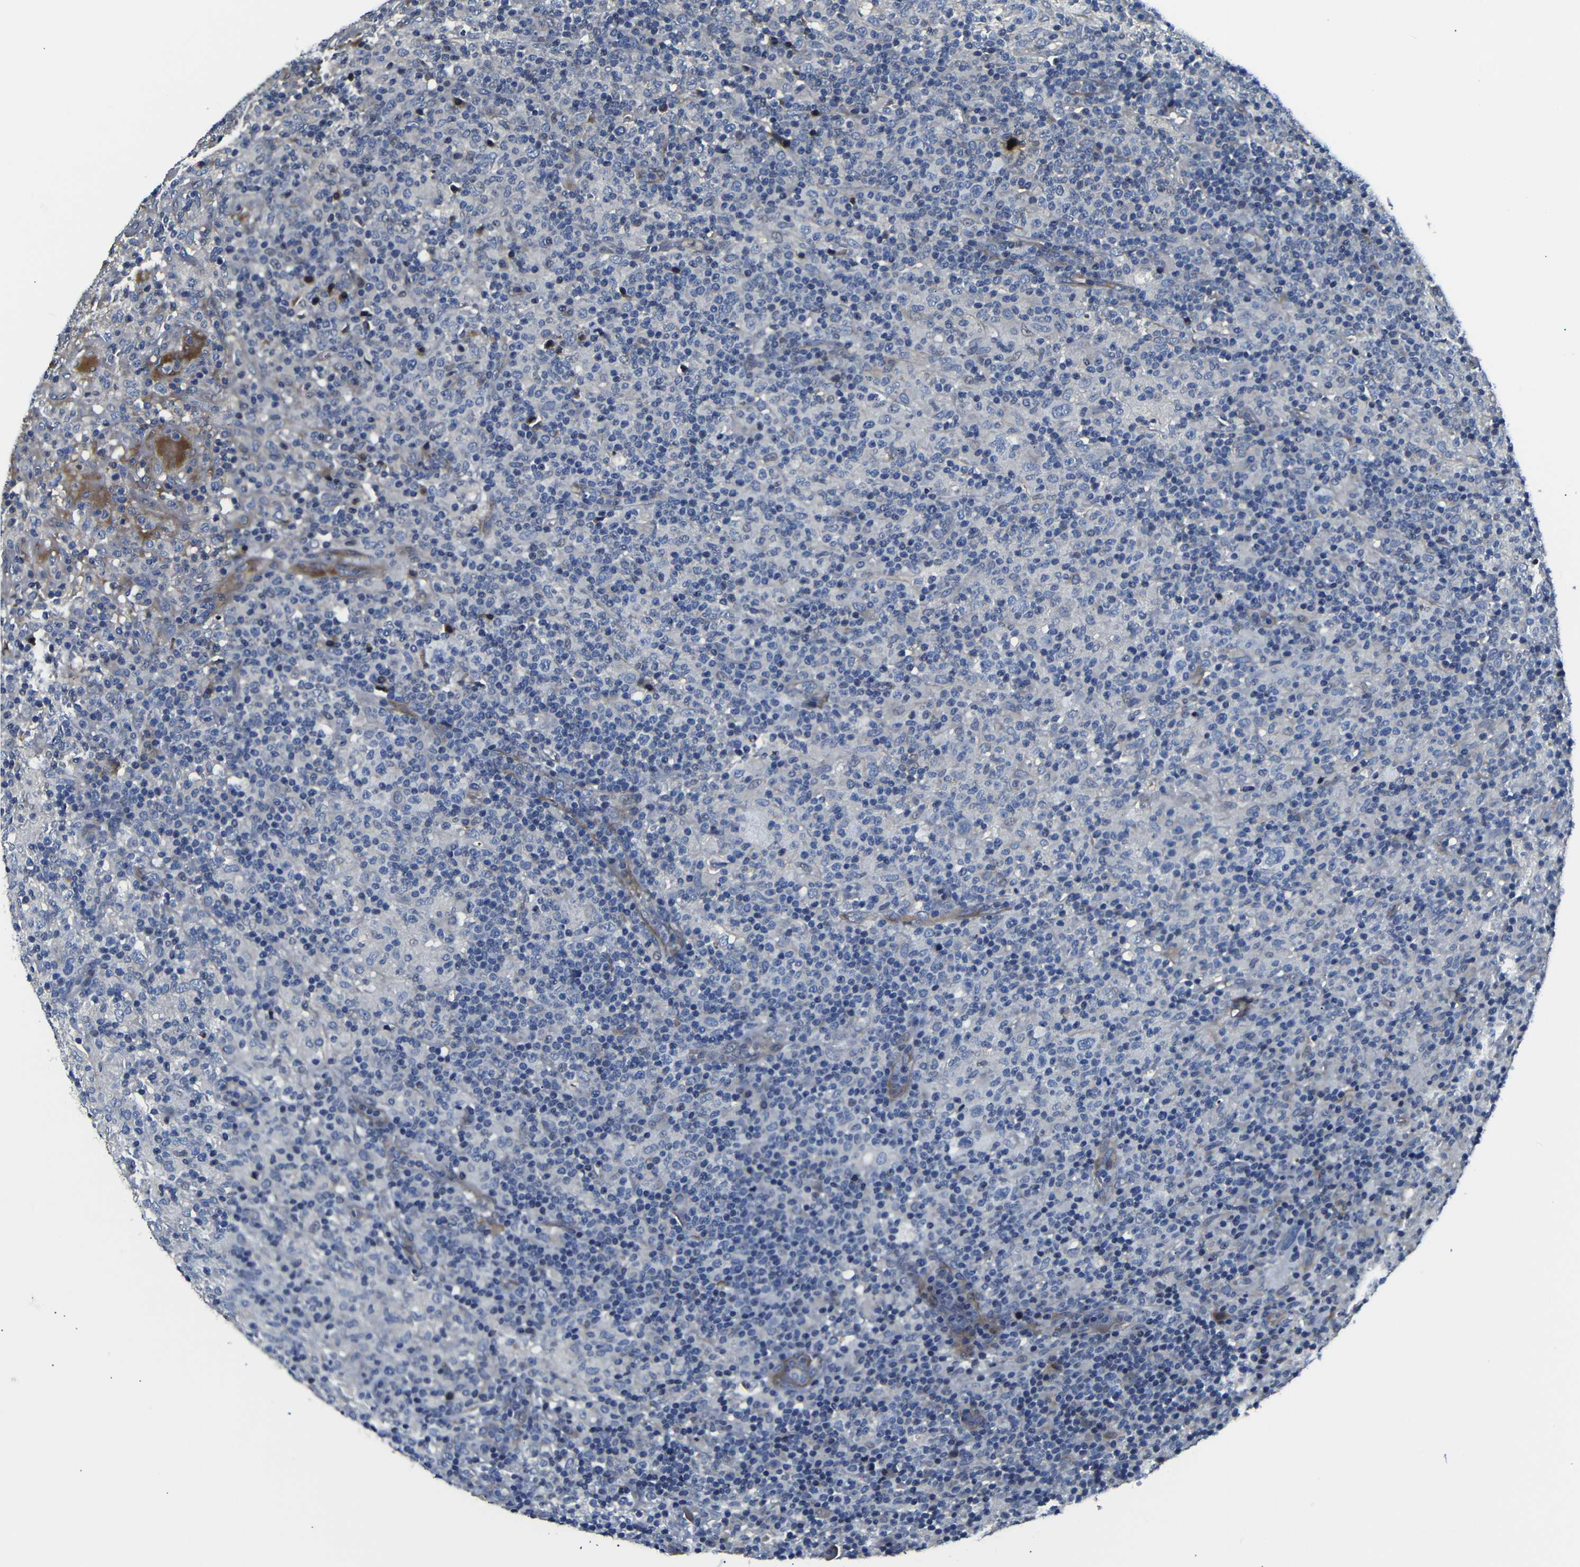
{"staining": {"intensity": "negative", "quantity": "none", "location": "none"}, "tissue": "lymphoma", "cell_type": "Tumor cells", "image_type": "cancer", "snomed": [{"axis": "morphology", "description": "Hodgkin's disease, NOS"}, {"axis": "topography", "description": "Lymph node"}], "caption": "This is a photomicrograph of immunohistochemistry (IHC) staining of lymphoma, which shows no staining in tumor cells. (DAB IHC, high magnification).", "gene": "AFDN", "patient": {"sex": "male", "age": 70}}